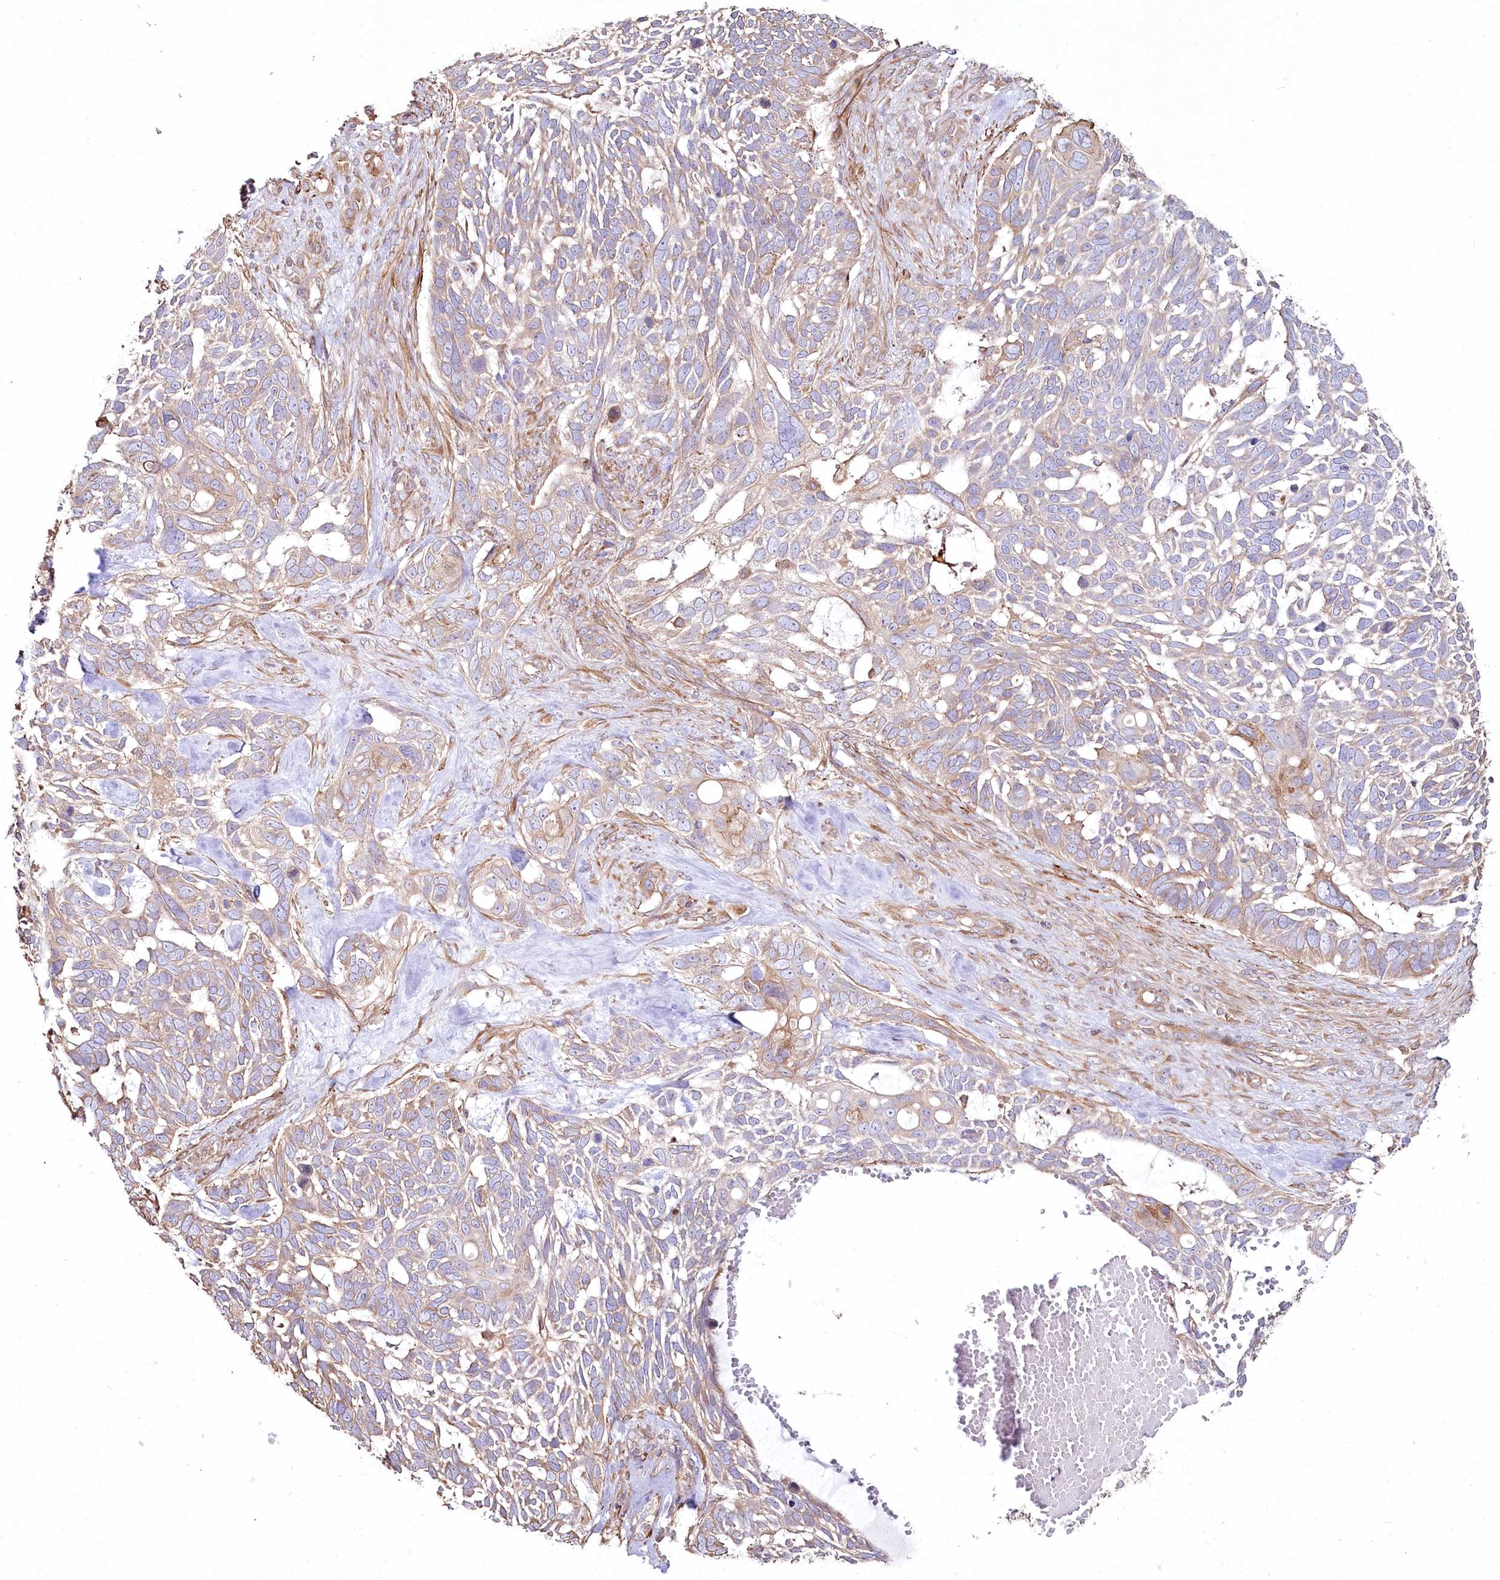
{"staining": {"intensity": "moderate", "quantity": ">75%", "location": "cytoplasmic/membranous"}, "tissue": "skin cancer", "cell_type": "Tumor cells", "image_type": "cancer", "snomed": [{"axis": "morphology", "description": "Basal cell carcinoma"}, {"axis": "topography", "description": "Skin"}], "caption": "Protein expression analysis of human skin cancer reveals moderate cytoplasmic/membranous staining in about >75% of tumor cells.", "gene": "SUMF1", "patient": {"sex": "male", "age": 88}}